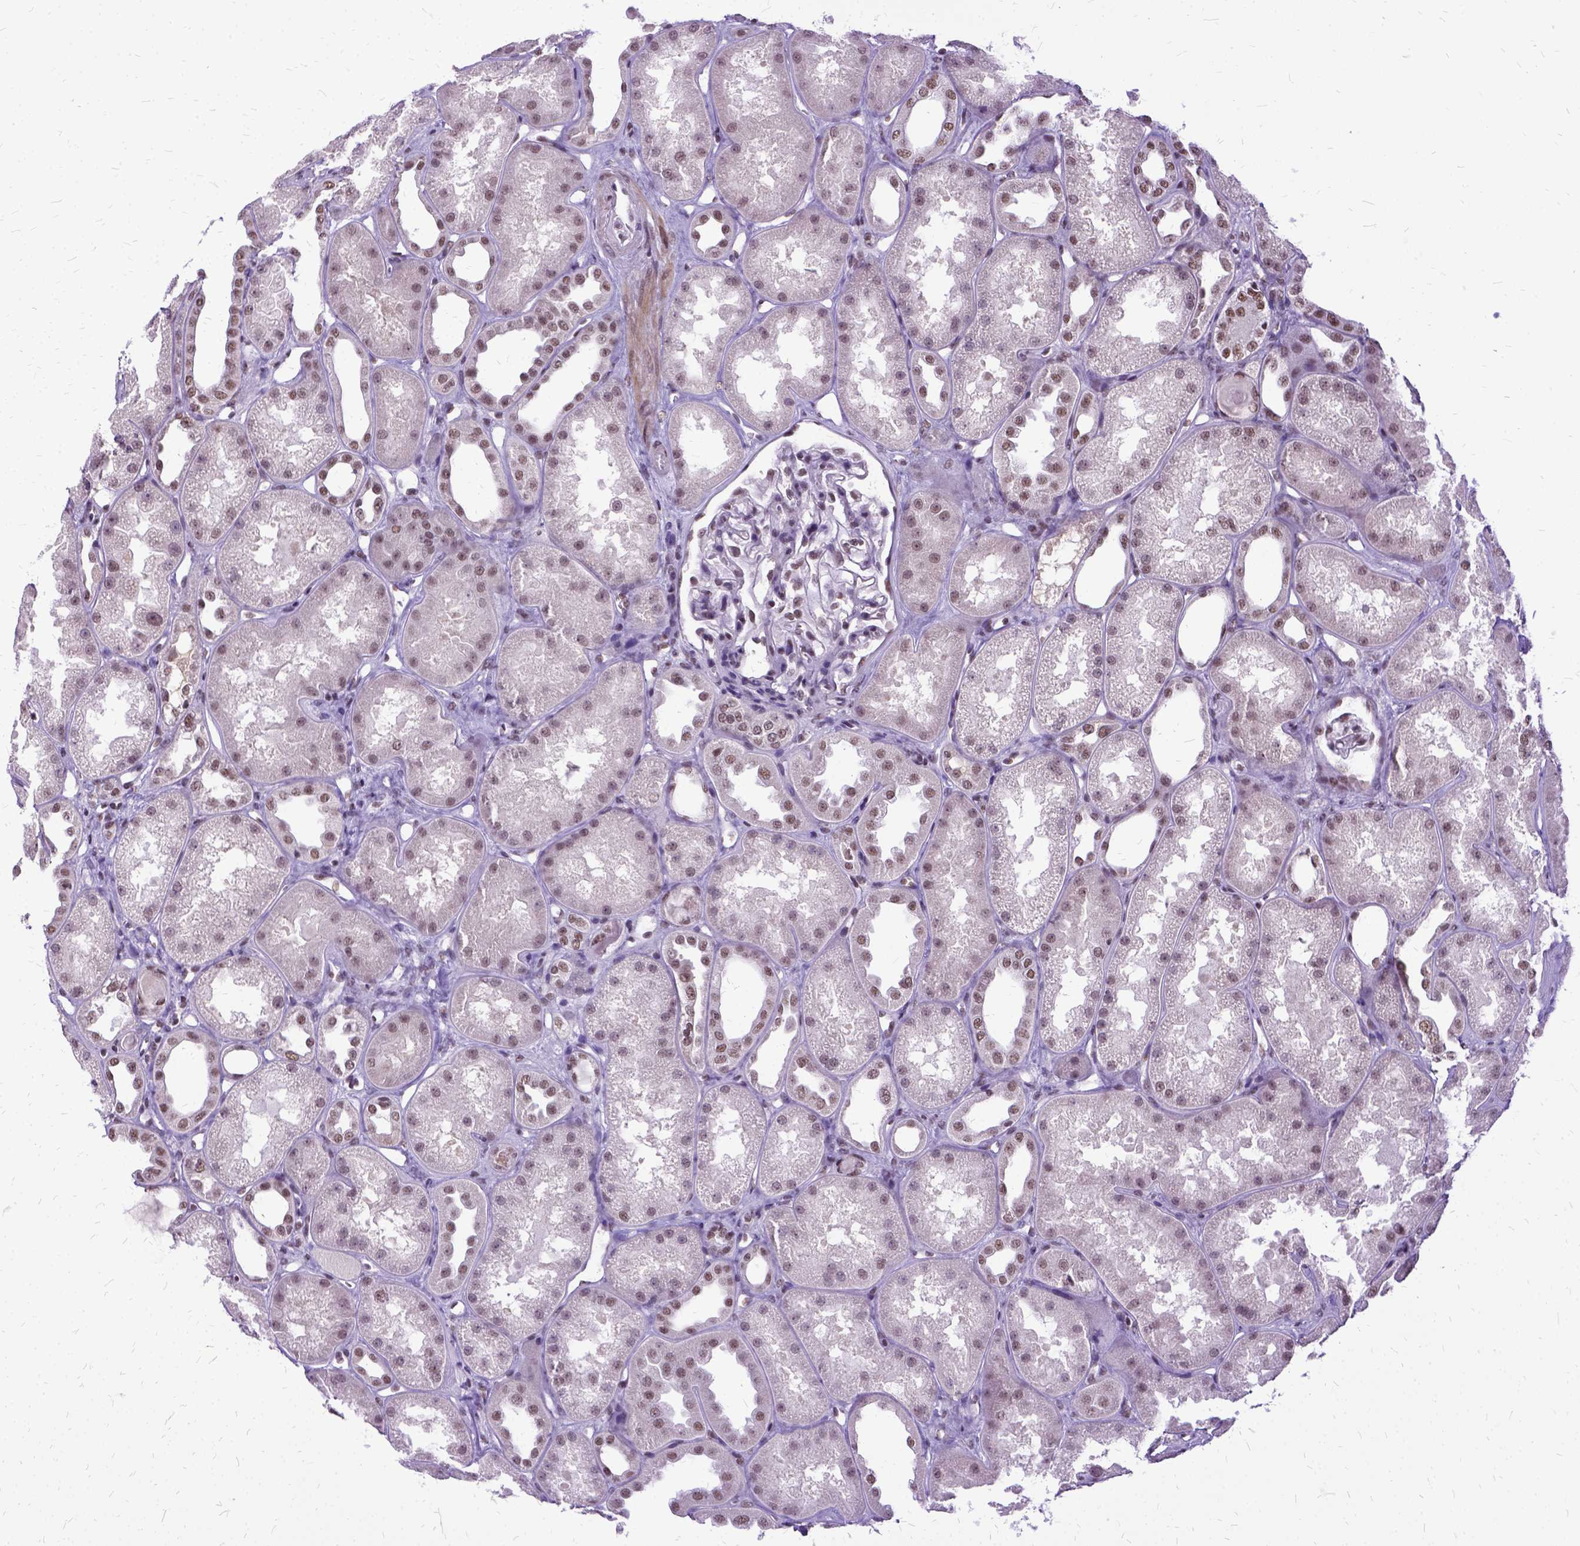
{"staining": {"intensity": "moderate", "quantity": "25%-75%", "location": "nuclear"}, "tissue": "kidney", "cell_type": "Cells in glomeruli", "image_type": "normal", "snomed": [{"axis": "morphology", "description": "Normal tissue, NOS"}, {"axis": "topography", "description": "Kidney"}], "caption": "IHC of unremarkable human kidney shows medium levels of moderate nuclear expression in approximately 25%-75% of cells in glomeruli.", "gene": "SETD1A", "patient": {"sex": "male", "age": 61}}